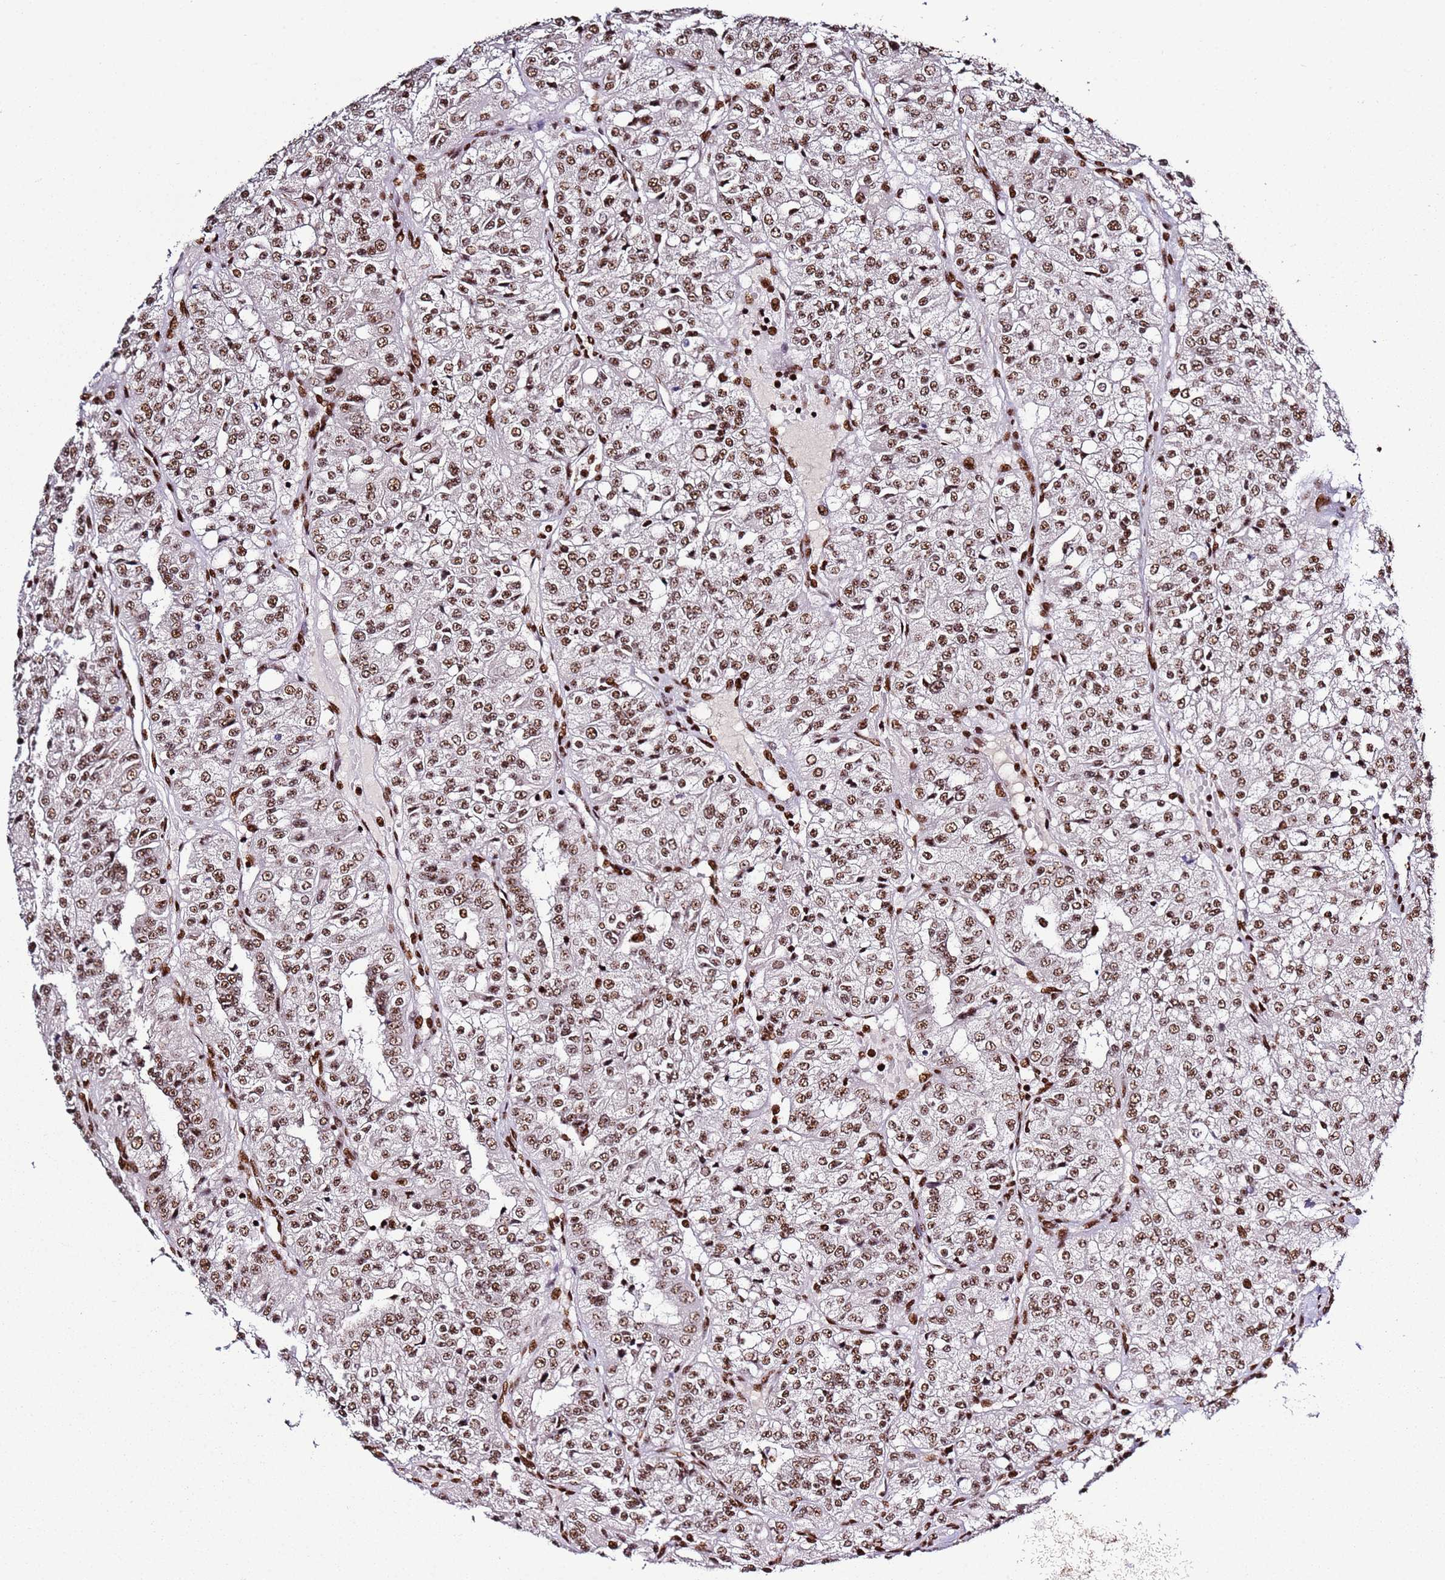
{"staining": {"intensity": "moderate", "quantity": ">75%", "location": "nuclear"}, "tissue": "renal cancer", "cell_type": "Tumor cells", "image_type": "cancer", "snomed": [{"axis": "morphology", "description": "Adenocarcinoma, NOS"}, {"axis": "topography", "description": "Kidney"}], "caption": "Brown immunohistochemical staining in adenocarcinoma (renal) displays moderate nuclear staining in about >75% of tumor cells. The protein is stained brown, and the nuclei are stained in blue (DAB (3,3'-diaminobenzidine) IHC with brightfield microscopy, high magnification).", "gene": "C6orf226", "patient": {"sex": "female", "age": 63}}